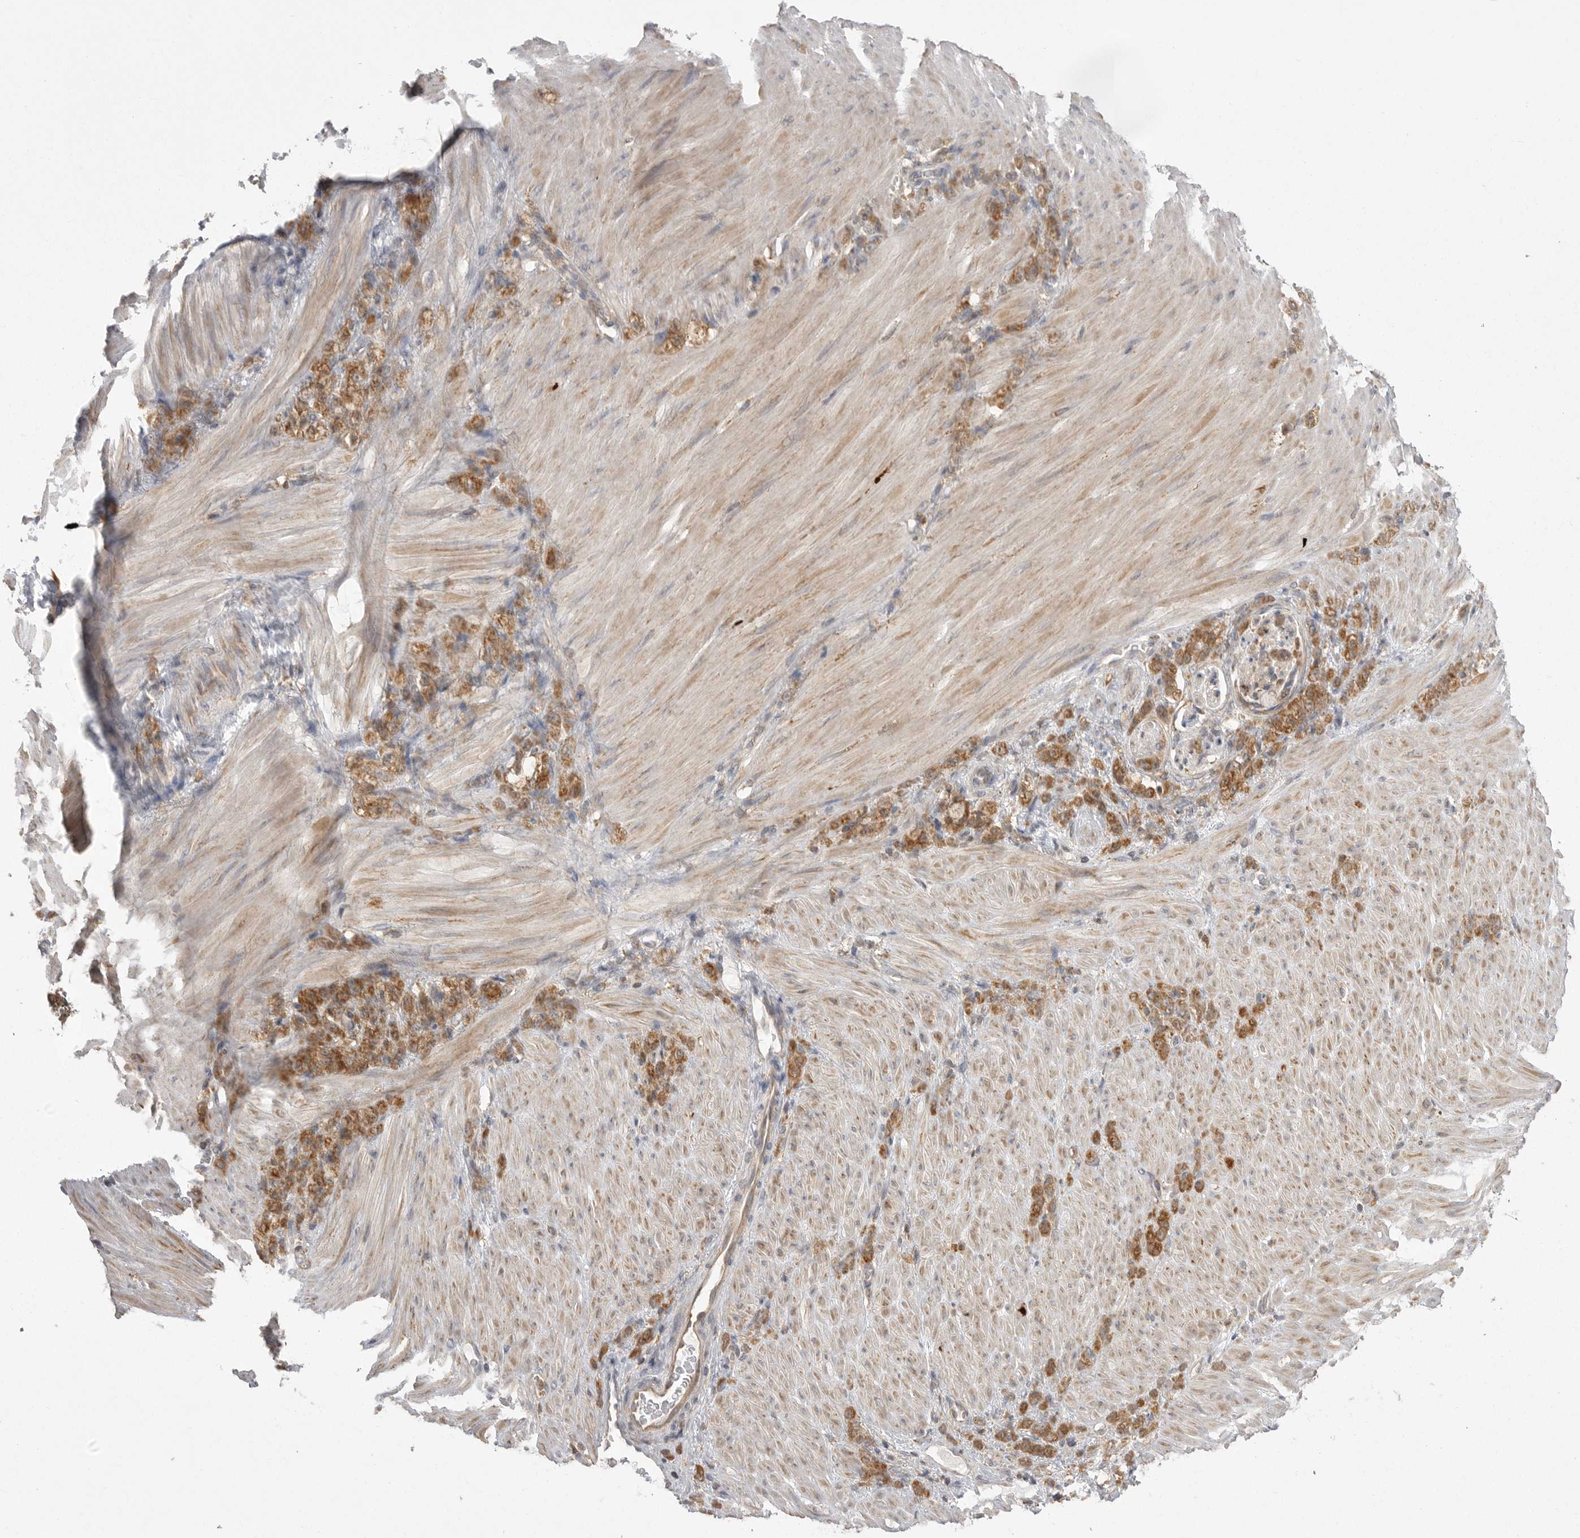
{"staining": {"intensity": "moderate", "quantity": ">75%", "location": "cytoplasmic/membranous"}, "tissue": "stomach cancer", "cell_type": "Tumor cells", "image_type": "cancer", "snomed": [{"axis": "morphology", "description": "Normal tissue, NOS"}, {"axis": "morphology", "description": "Adenocarcinoma, NOS"}, {"axis": "topography", "description": "Stomach"}], "caption": "Human stomach cancer stained for a protein (brown) shows moderate cytoplasmic/membranous positive expression in approximately >75% of tumor cells.", "gene": "KYAT3", "patient": {"sex": "male", "age": 82}}